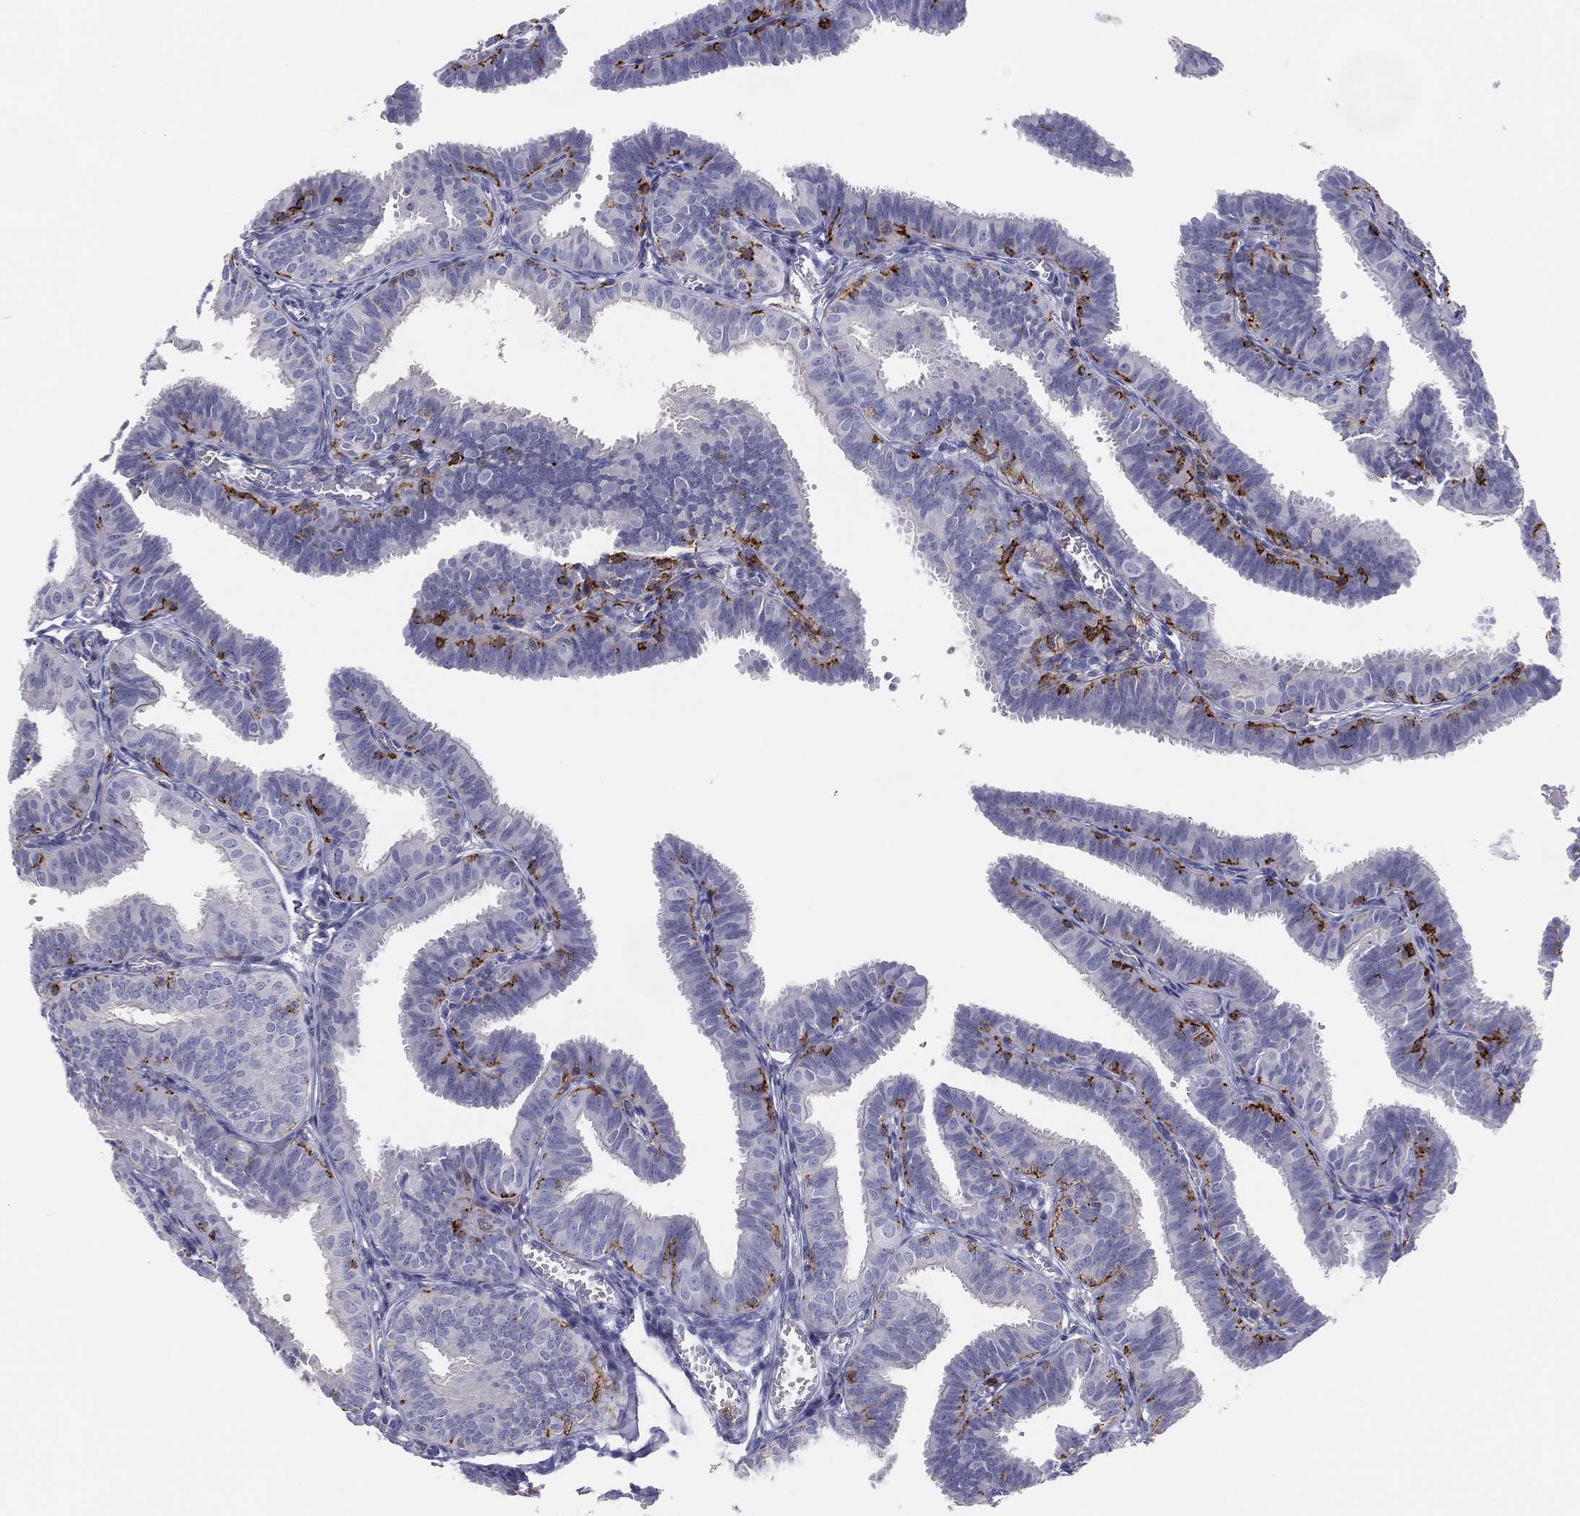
{"staining": {"intensity": "negative", "quantity": "none", "location": "none"}, "tissue": "fallopian tube", "cell_type": "Glandular cells", "image_type": "normal", "snomed": [{"axis": "morphology", "description": "Normal tissue, NOS"}, {"axis": "topography", "description": "Fallopian tube"}], "caption": "IHC of normal human fallopian tube exhibits no expression in glandular cells. The staining is performed using DAB brown chromogen with nuclei counter-stained in using hematoxylin.", "gene": "SELPLG", "patient": {"sex": "female", "age": 25}}